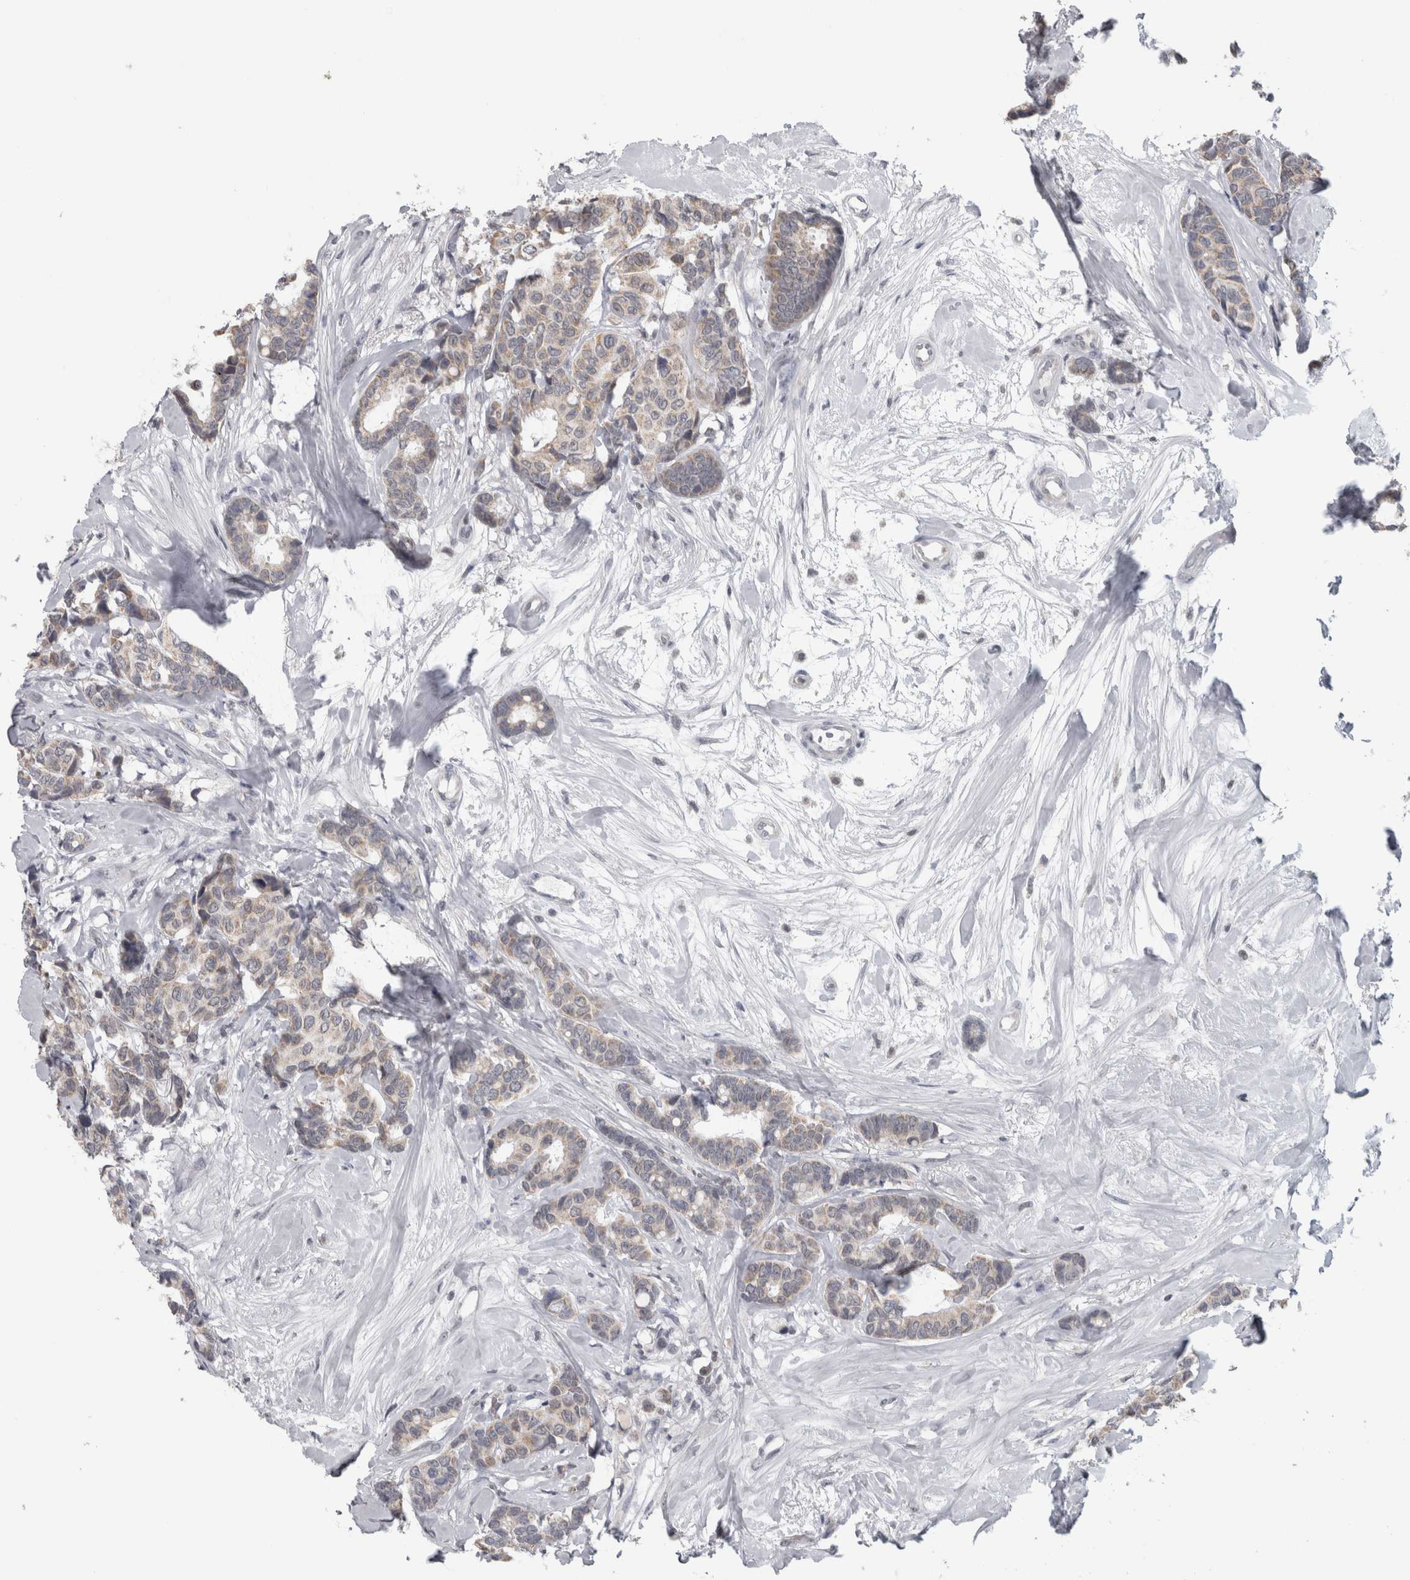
{"staining": {"intensity": "weak", "quantity": "<25%", "location": "cytoplasmic/membranous"}, "tissue": "breast cancer", "cell_type": "Tumor cells", "image_type": "cancer", "snomed": [{"axis": "morphology", "description": "Duct carcinoma"}, {"axis": "topography", "description": "Breast"}], "caption": "A histopathology image of breast cancer (infiltrating ductal carcinoma) stained for a protein displays no brown staining in tumor cells. (DAB immunohistochemistry (IHC), high magnification).", "gene": "OR2K2", "patient": {"sex": "female", "age": 87}}